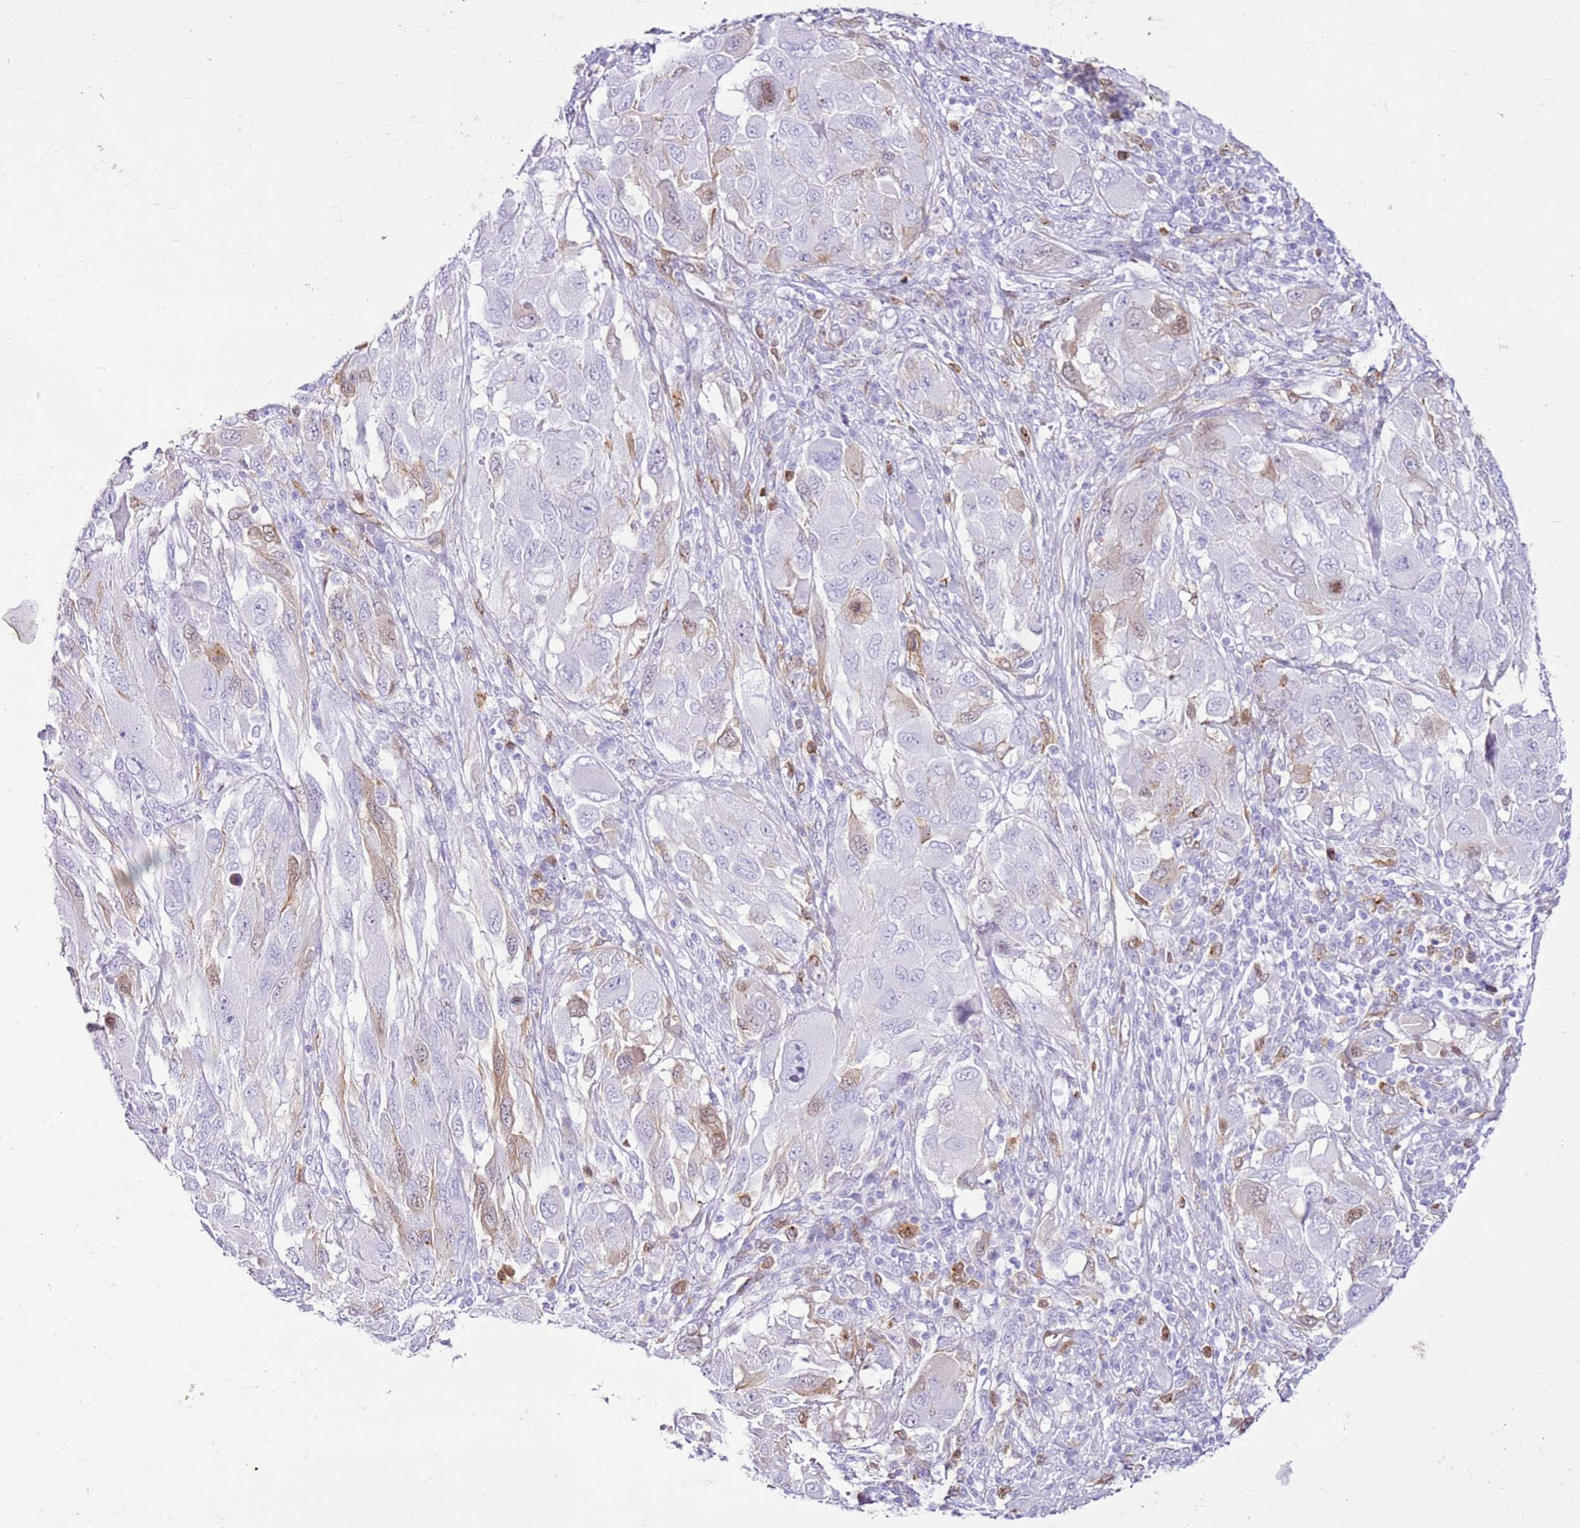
{"staining": {"intensity": "moderate", "quantity": "<25%", "location": "cytoplasmic/membranous"}, "tissue": "melanoma", "cell_type": "Tumor cells", "image_type": "cancer", "snomed": [{"axis": "morphology", "description": "Malignant melanoma, NOS"}, {"axis": "topography", "description": "Skin"}], "caption": "Immunohistochemistry of melanoma reveals low levels of moderate cytoplasmic/membranous staining in about <25% of tumor cells.", "gene": "SPC25", "patient": {"sex": "female", "age": 91}}